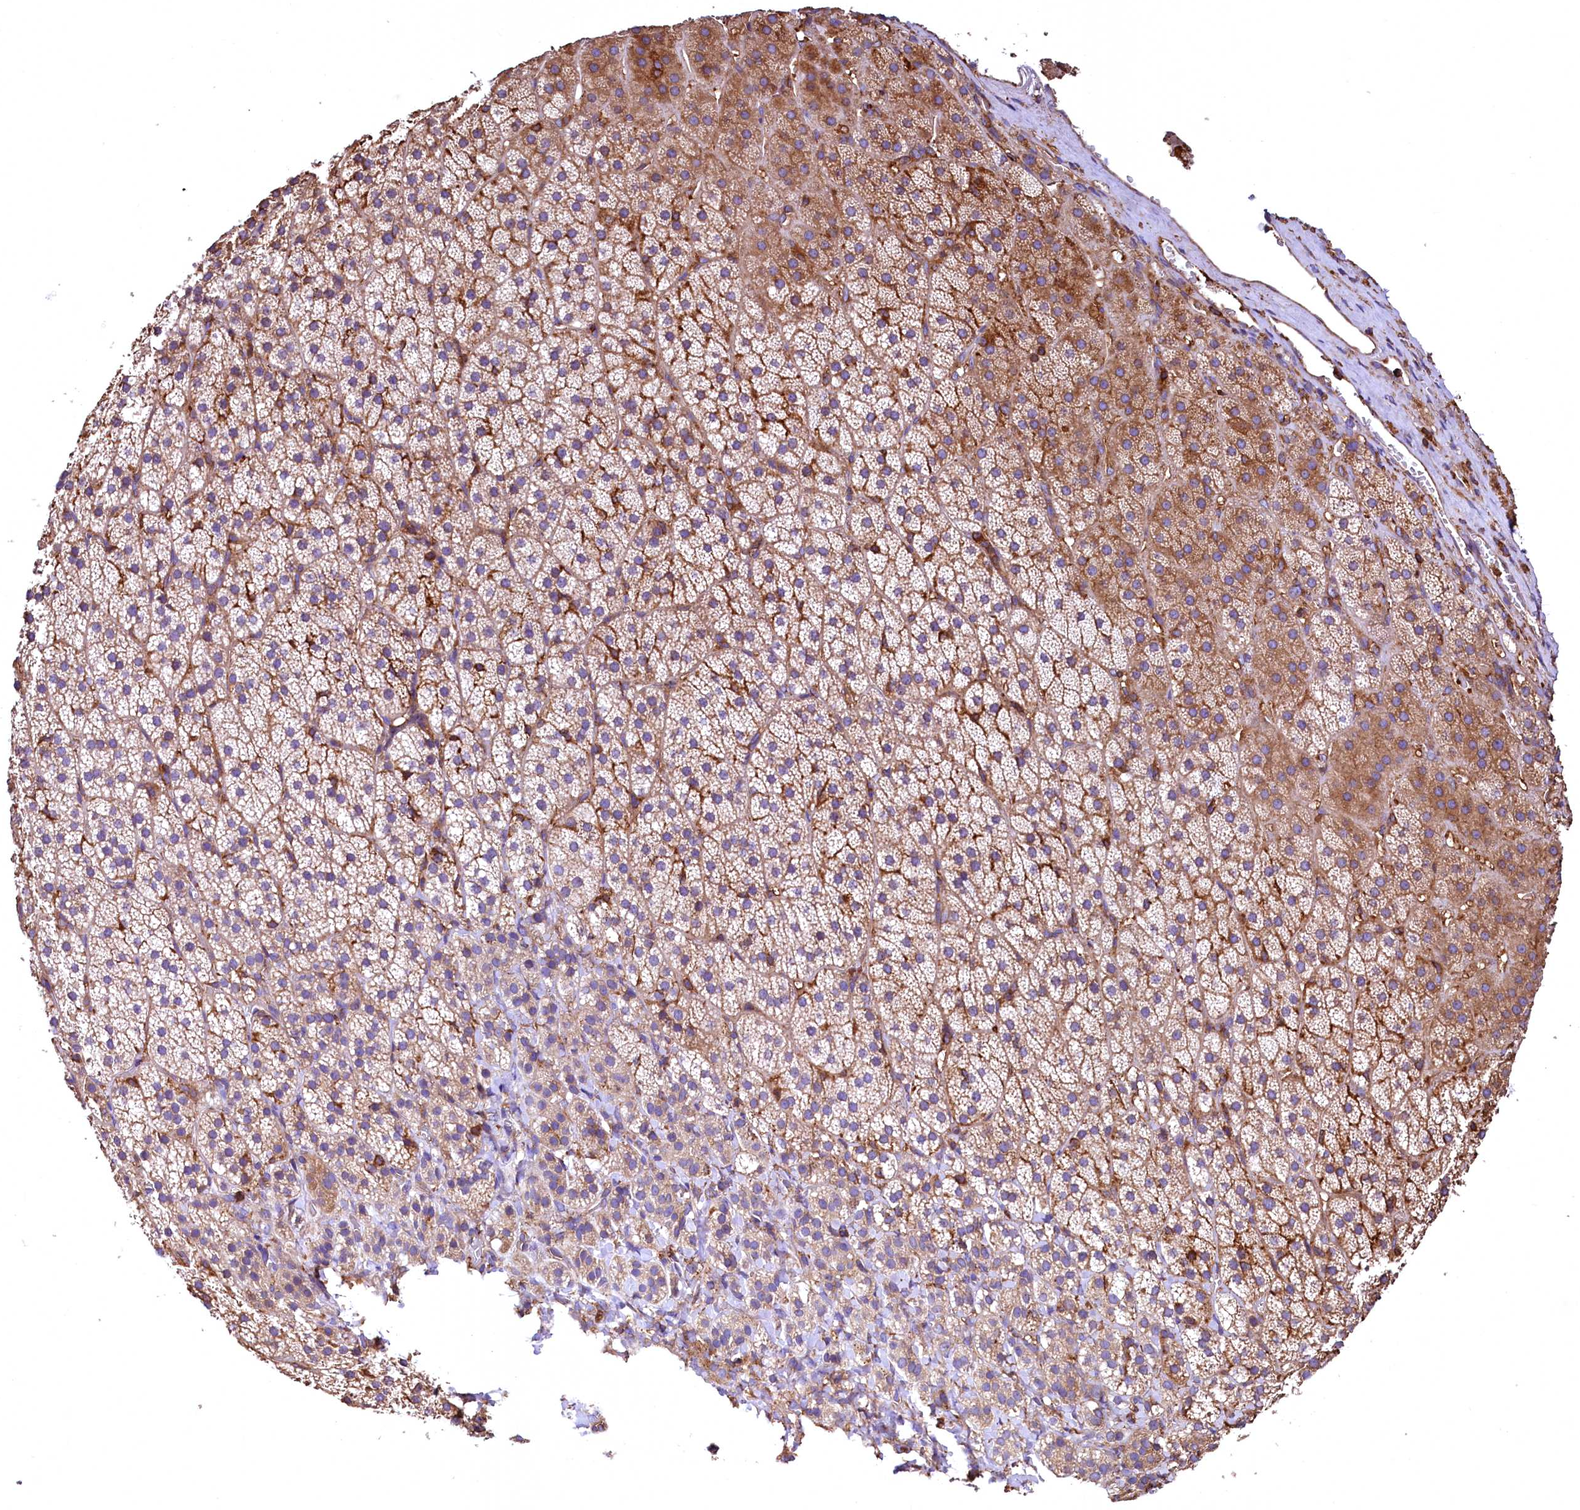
{"staining": {"intensity": "moderate", "quantity": "25%-75%", "location": "cytoplasmic/membranous"}, "tissue": "adrenal gland", "cell_type": "Glandular cells", "image_type": "normal", "snomed": [{"axis": "morphology", "description": "Normal tissue, NOS"}, {"axis": "topography", "description": "Adrenal gland"}], "caption": "Protein positivity by immunohistochemistry reveals moderate cytoplasmic/membranous expression in about 25%-75% of glandular cells in benign adrenal gland.", "gene": "RARS2", "patient": {"sex": "female", "age": 44}}